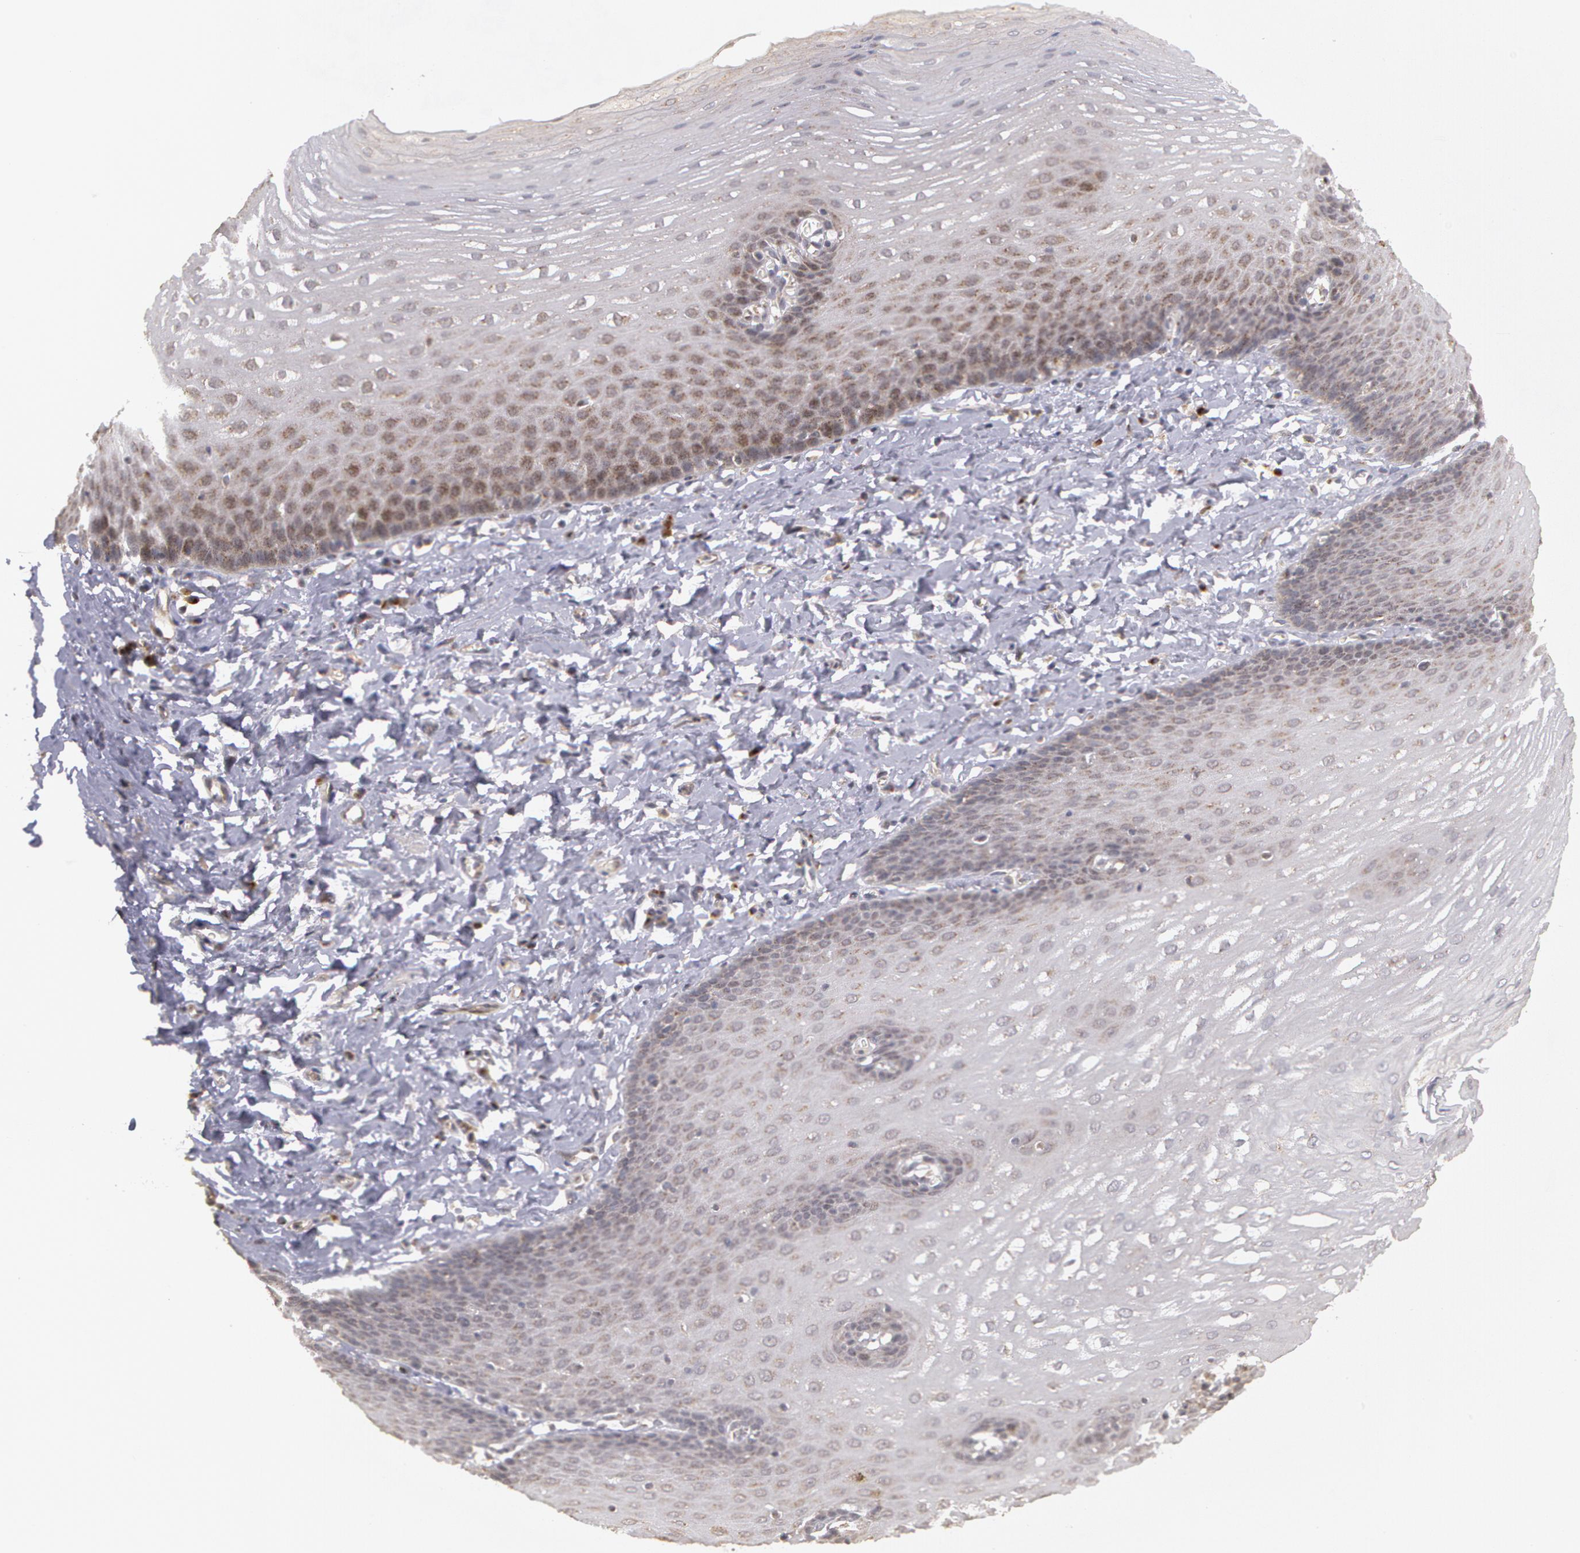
{"staining": {"intensity": "negative", "quantity": "none", "location": "none"}, "tissue": "esophagus", "cell_type": "Squamous epithelial cells", "image_type": "normal", "snomed": [{"axis": "morphology", "description": "Normal tissue, NOS"}, {"axis": "topography", "description": "Esophagus"}], "caption": "Immunohistochemistry (IHC) histopathology image of normal esophagus: esophagus stained with DAB demonstrates no significant protein staining in squamous epithelial cells. (DAB immunohistochemistry (IHC), high magnification).", "gene": "STX5", "patient": {"sex": "male", "age": 70}}